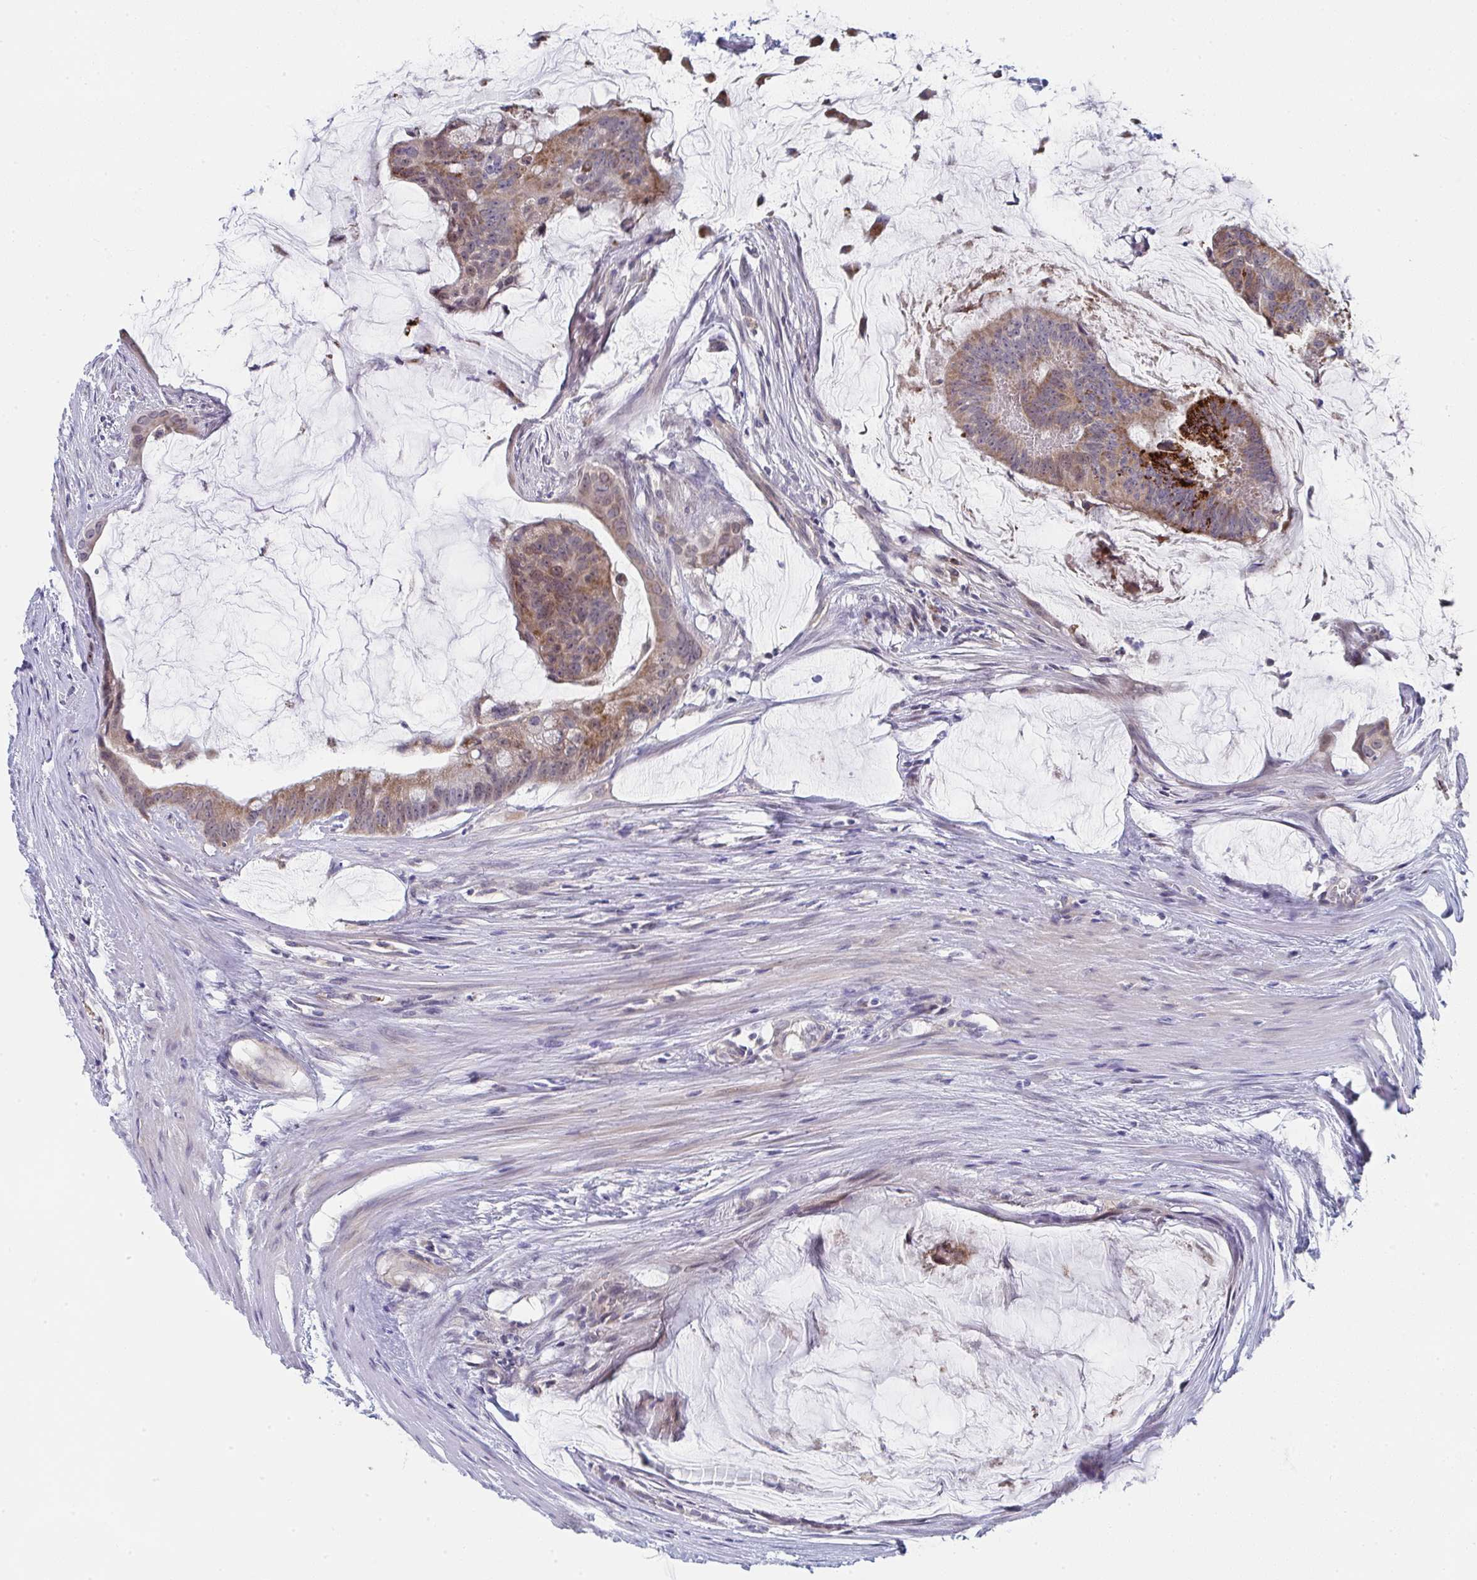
{"staining": {"intensity": "moderate", "quantity": ">75%", "location": "cytoplasmic/membranous"}, "tissue": "colorectal cancer", "cell_type": "Tumor cells", "image_type": "cancer", "snomed": [{"axis": "morphology", "description": "Adenocarcinoma, NOS"}, {"axis": "topography", "description": "Colon"}], "caption": "A high-resolution histopathology image shows IHC staining of colorectal adenocarcinoma, which exhibits moderate cytoplasmic/membranous positivity in about >75% of tumor cells.", "gene": "VWDE", "patient": {"sex": "male", "age": 62}}